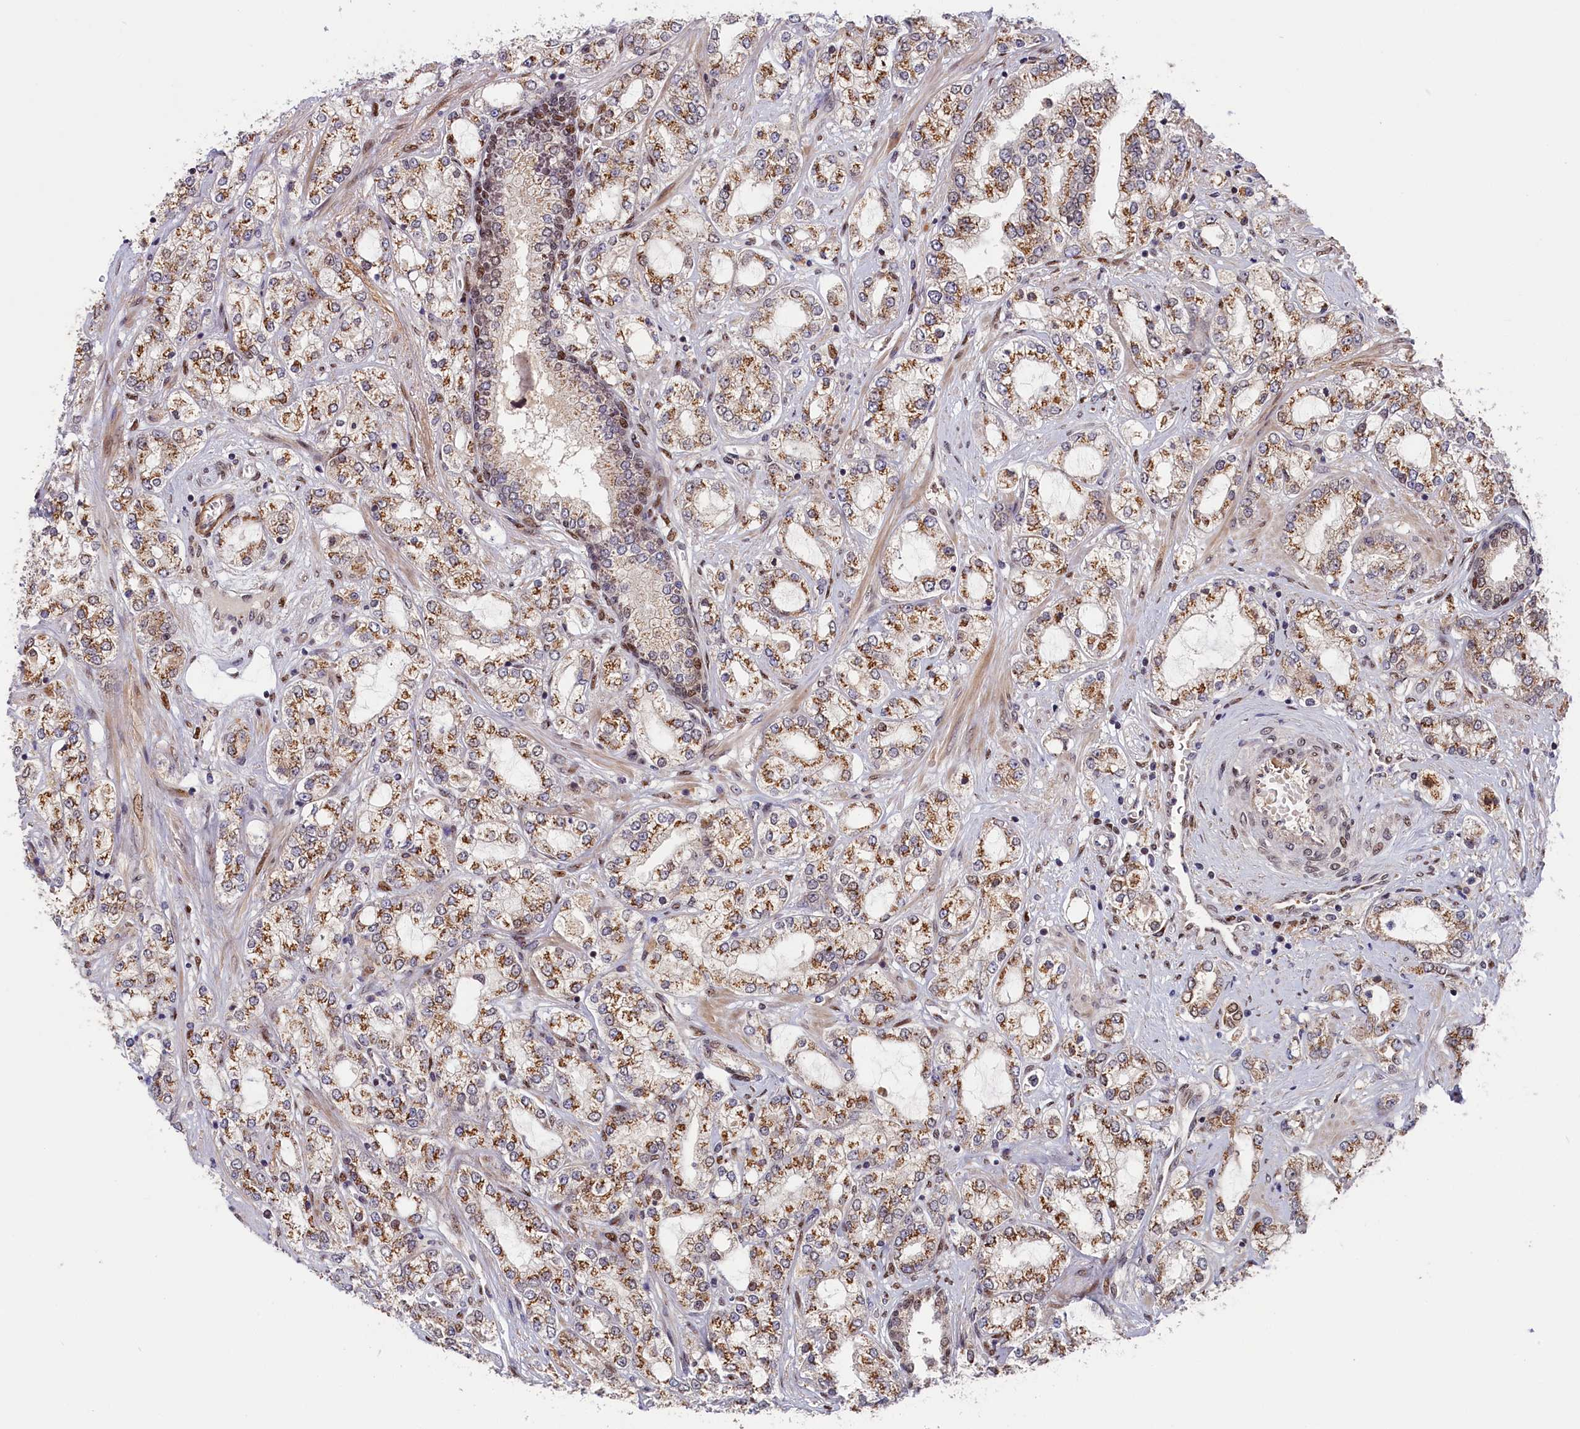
{"staining": {"intensity": "moderate", "quantity": "25%-75%", "location": "cytoplasmic/membranous"}, "tissue": "prostate cancer", "cell_type": "Tumor cells", "image_type": "cancer", "snomed": [{"axis": "morphology", "description": "Adenocarcinoma, High grade"}, {"axis": "topography", "description": "Prostate"}], "caption": "Tumor cells show moderate cytoplasmic/membranous positivity in approximately 25%-75% of cells in high-grade adenocarcinoma (prostate).", "gene": "CHST12", "patient": {"sex": "male", "age": 64}}